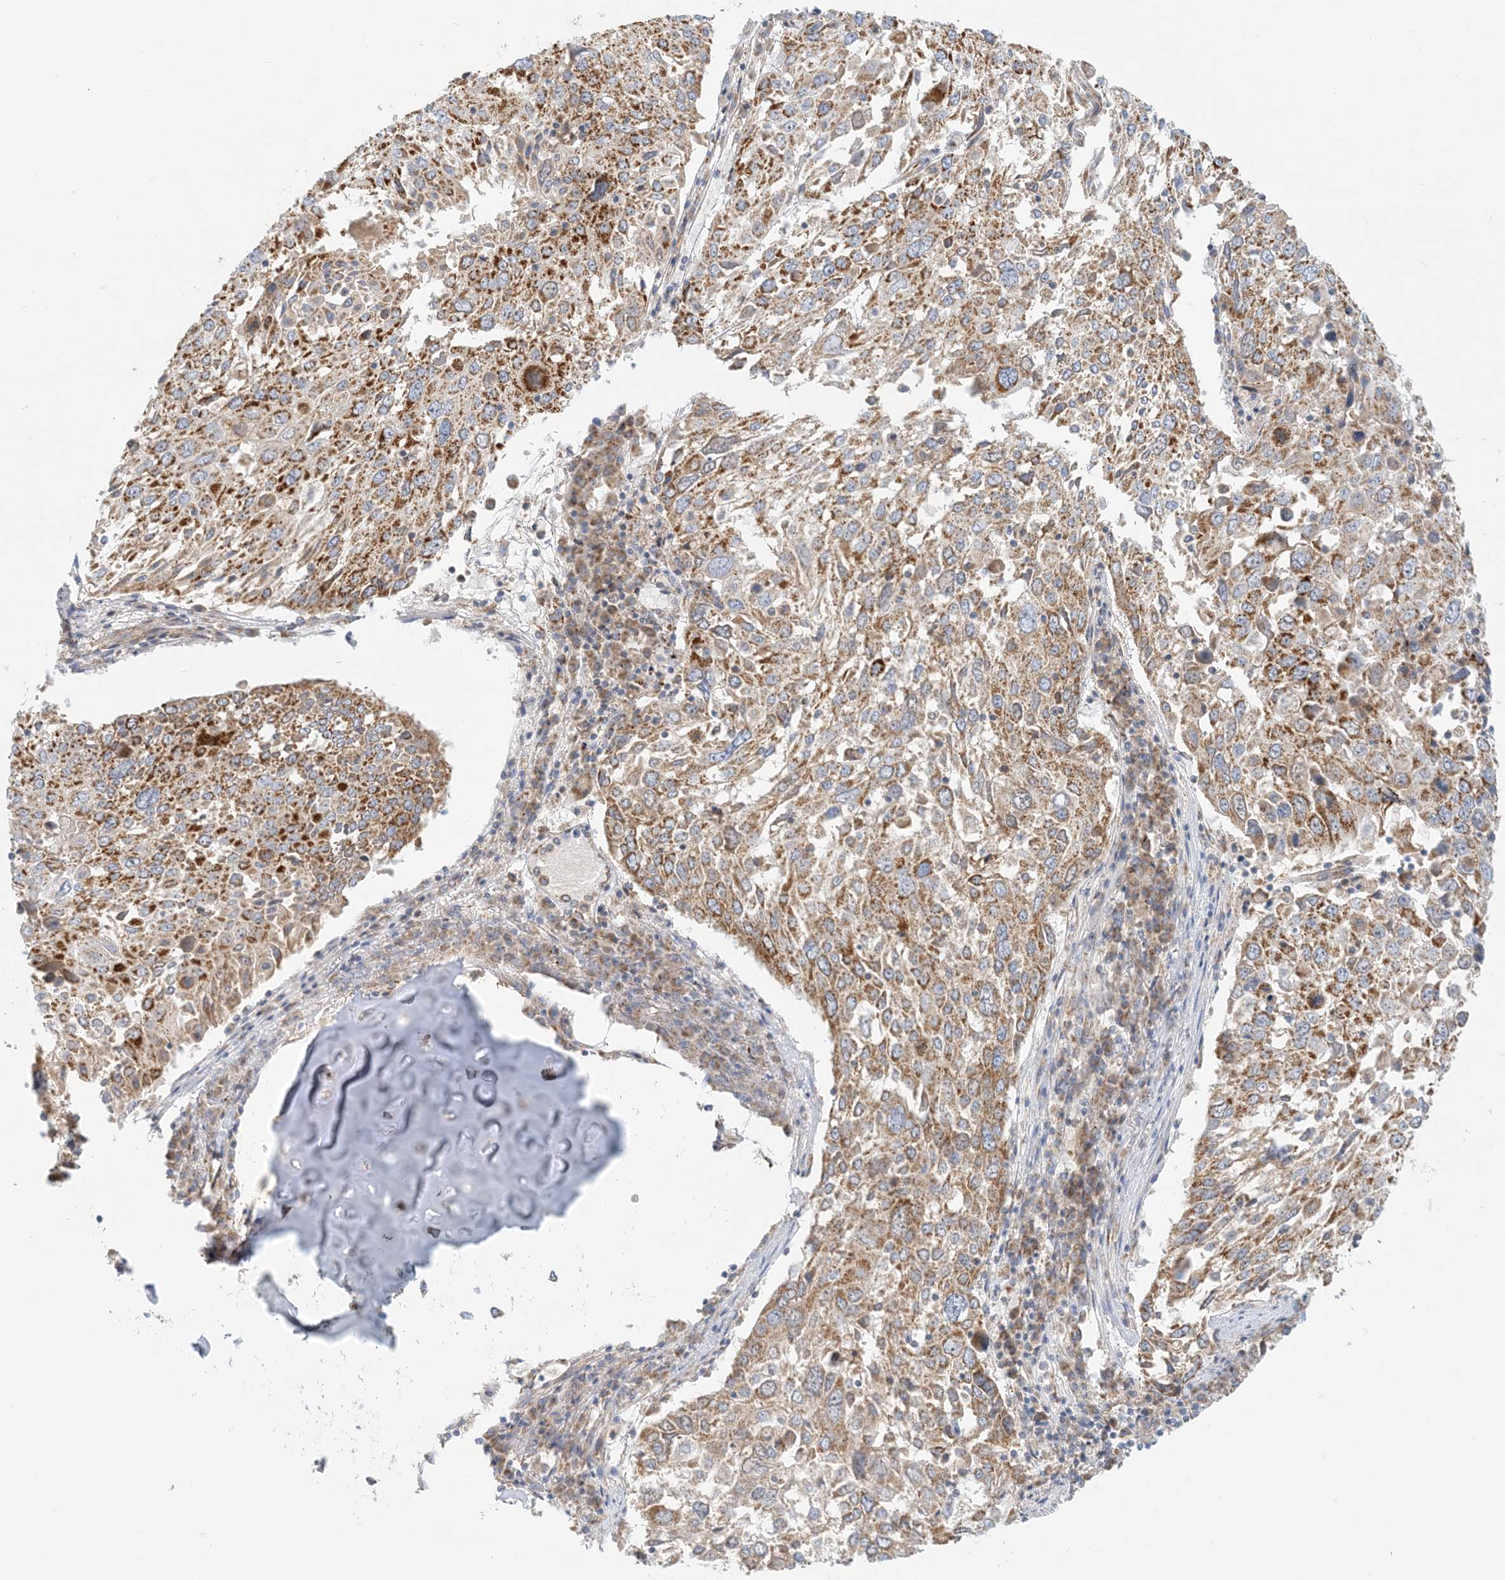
{"staining": {"intensity": "strong", "quantity": ">75%", "location": "cytoplasmic/membranous"}, "tissue": "lung cancer", "cell_type": "Tumor cells", "image_type": "cancer", "snomed": [{"axis": "morphology", "description": "Squamous cell carcinoma, NOS"}, {"axis": "topography", "description": "Lung"}], "caption": "IHC histopathology image of neoplastic tissue: human squamous cell carcinoma (lung) stained using immunohistochemistry exhibits high levels of strong protein expression localized specifically in the cytoplasmic/membranous of tumor cells, appearing as a cytoplasmic/membranous brown color.", "gene": "COA3", "patient": {"sex": "male", "age": 65}}